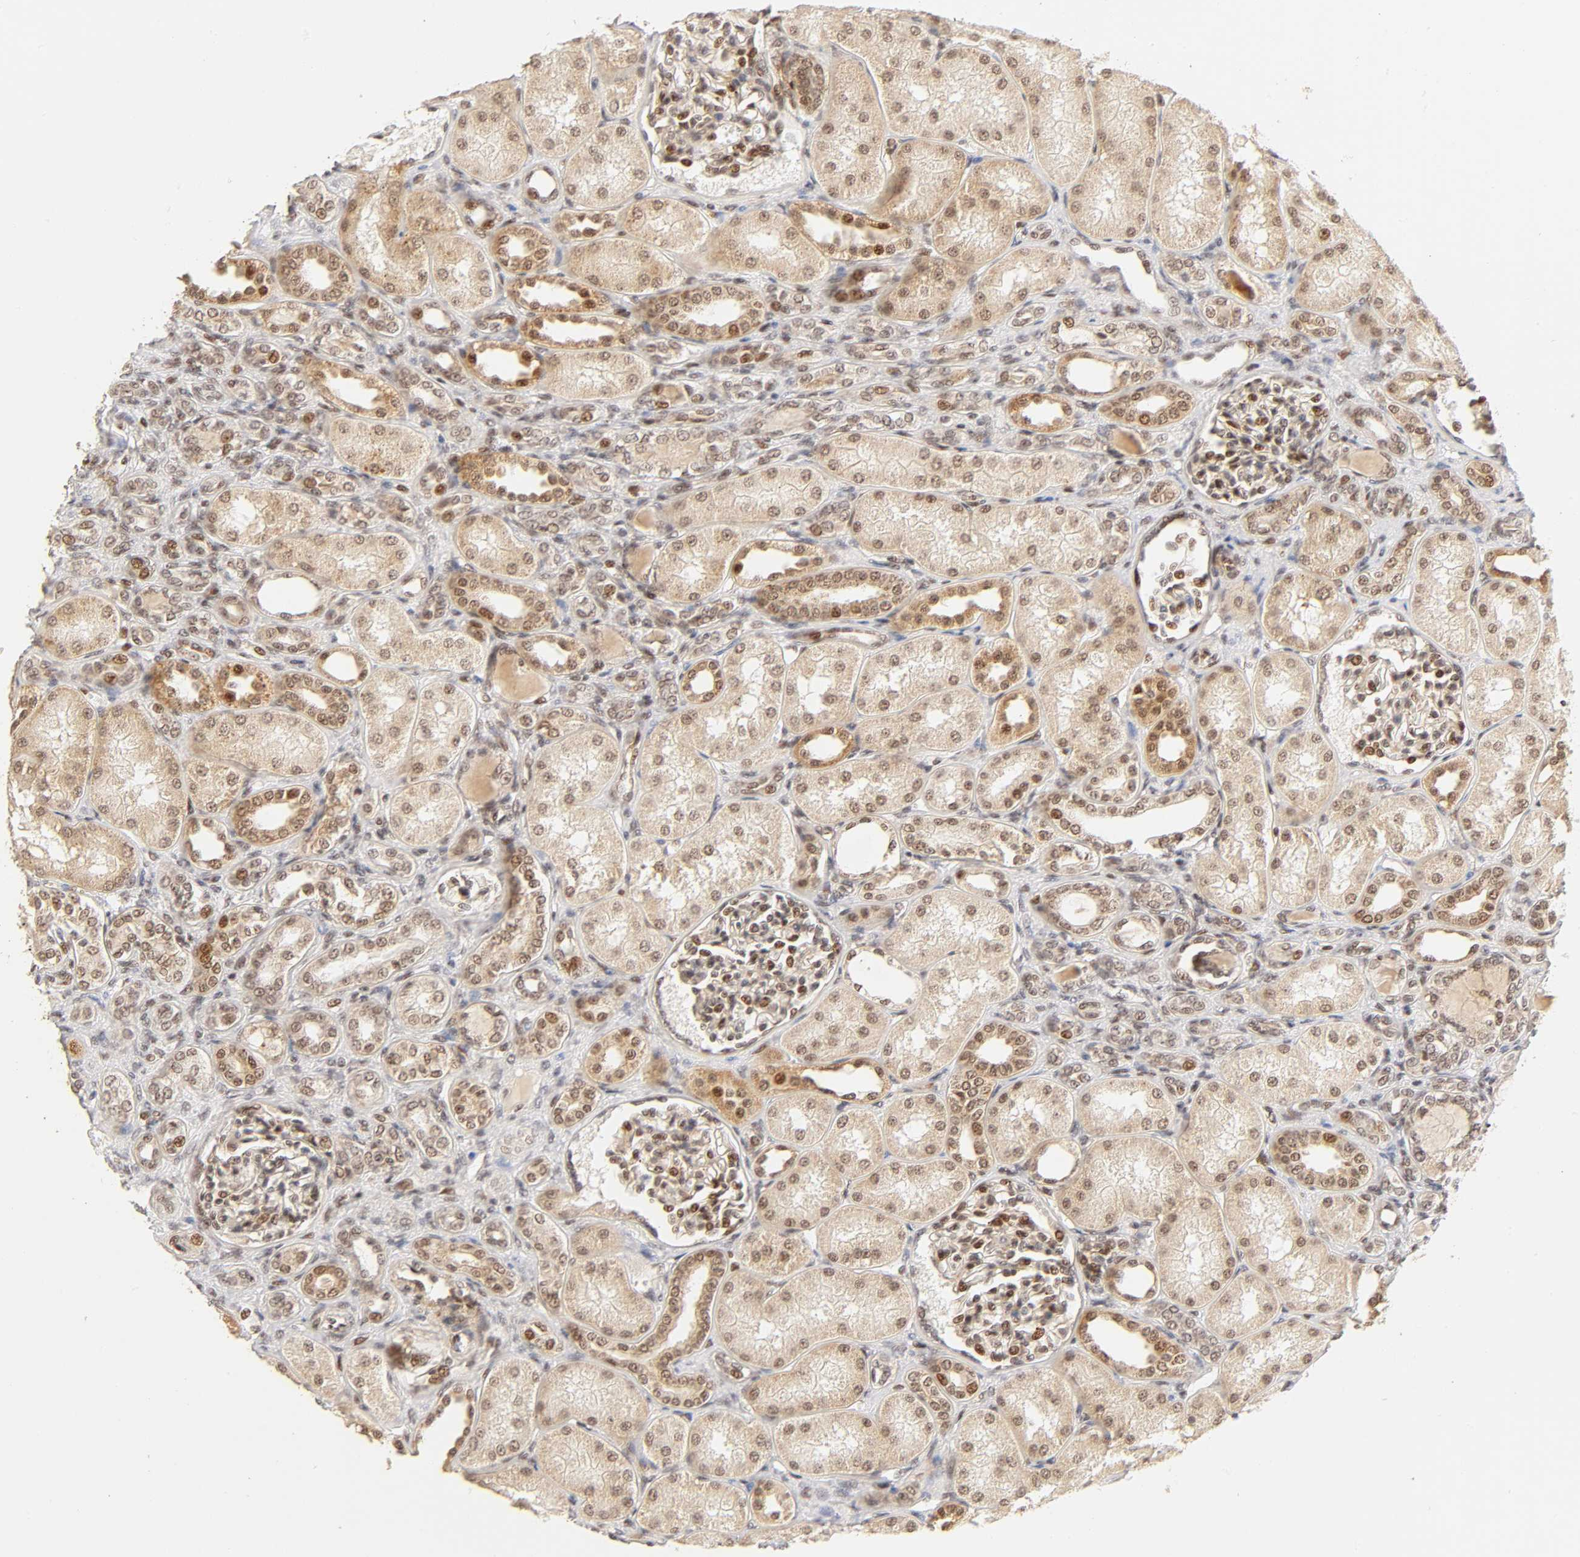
{"staining": {"intensity": "strong", "quantity": "25%-75%", "location": "cytoplasmic/membranous,nuclear"}, "tissue": "kidney", "cell_type": "Cells in glomeruli", "image_type": "normal", "snomed": [{"axis": "morphology", "description": "Normal tissue, NOS"}, {"axis": "topography", "description": "Kidney"}], "caption": "Protein staining of unremarkable kidney exhibits strong cytoplasmic/membranous,nuclear staining in approximately 25%-75% of cells in glomeruli.", "gene": "TAF10", "patient": {"sex": "male", "age": 7}}